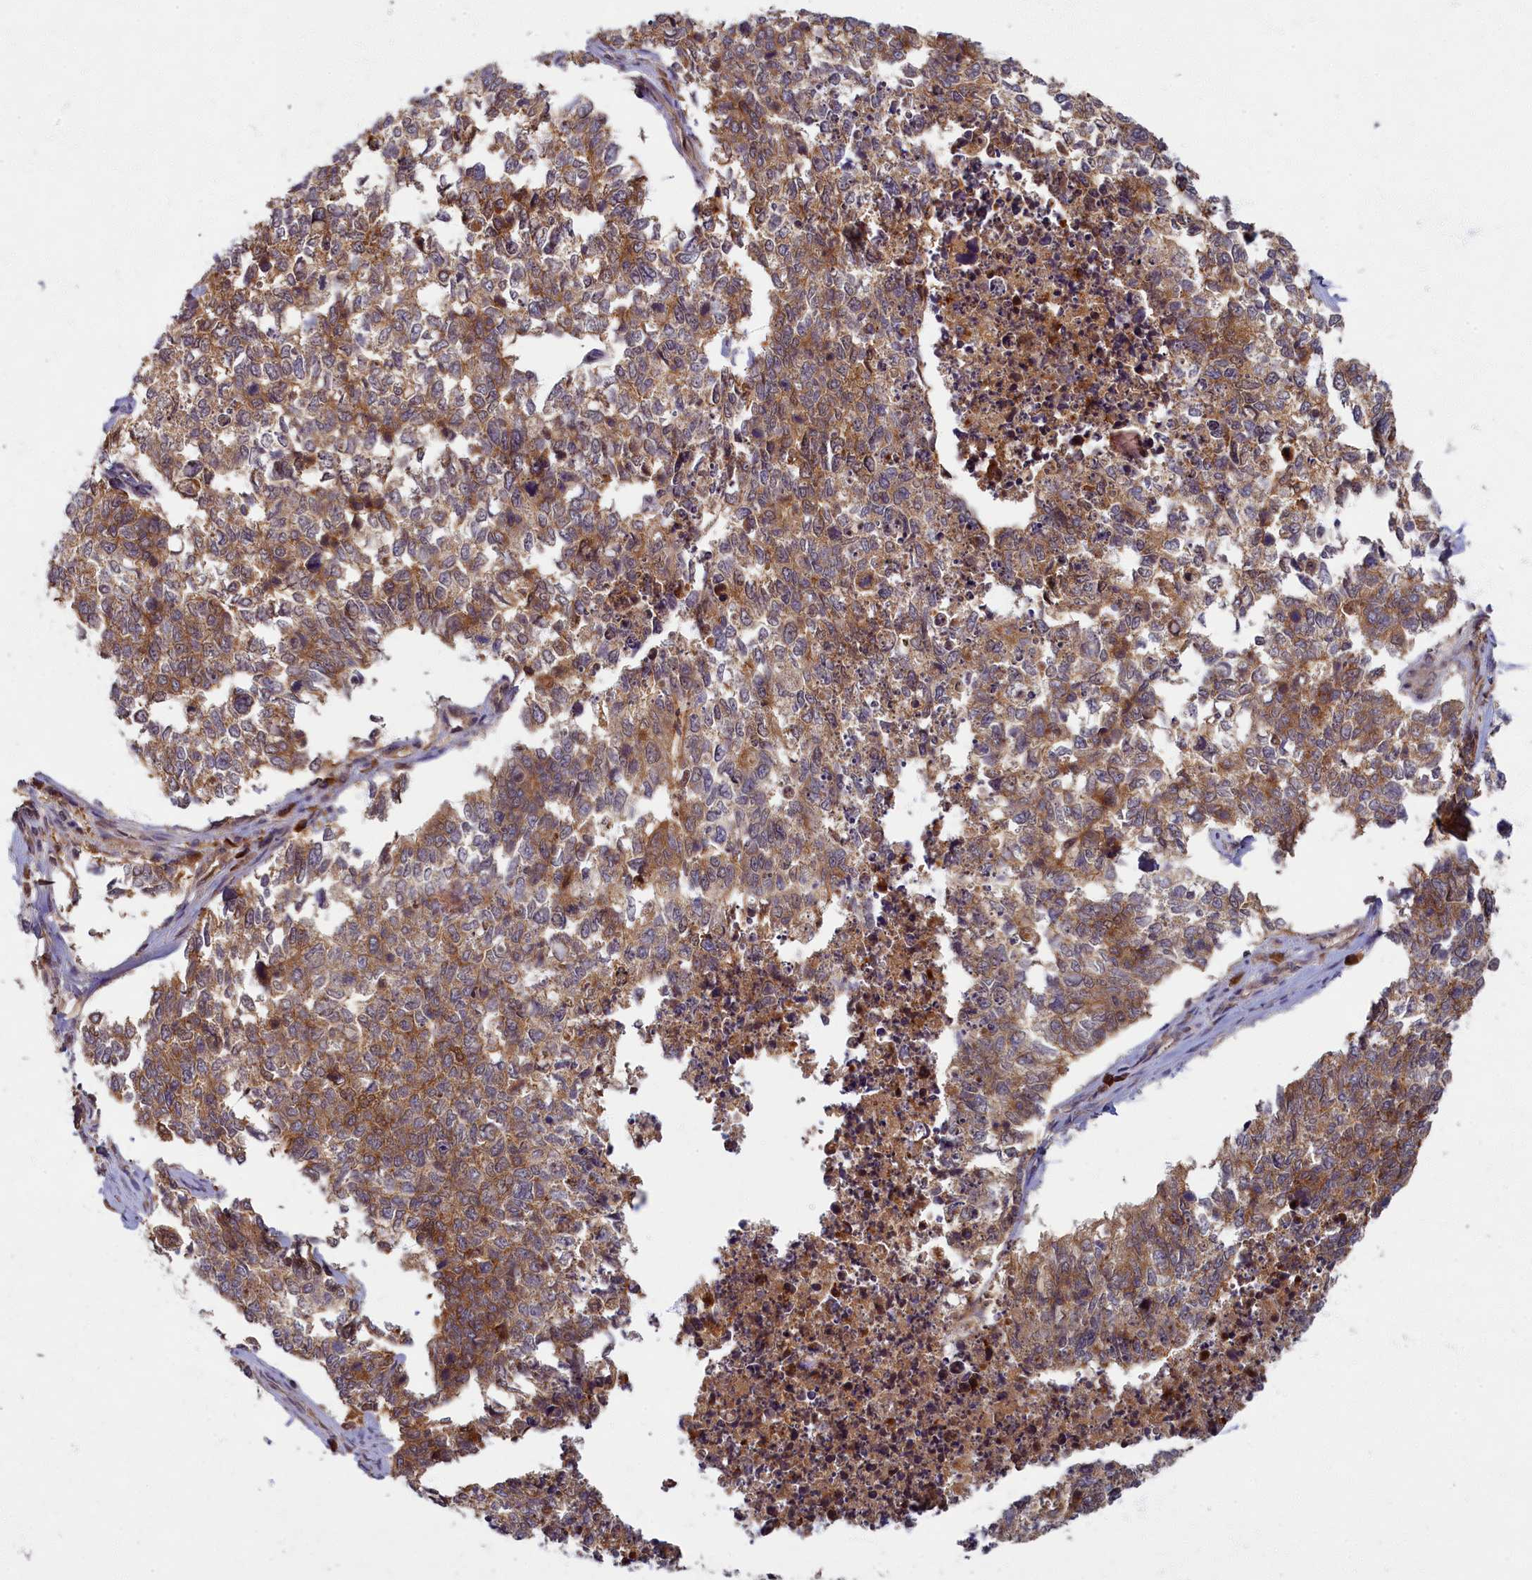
{"staining": {"intensity": "moderate", "quantity": ">75%", "location": "cytoplasmic/membranous"}, "tissue": "cervical cancer", "cell_type": "Tumor cells", "image_type": "cancer", "snomed": [{"axis": "morphology", "description": "Squamous cell carcinoma, NOS"}, {"axis": "topography", "description": "Cervix"}], "caption": "The immunohistochemical stain shows moderate cytoplasmic/membranous positivity in tumor cells of cervical squamous cell carcinoma tissue.", "gene": "BICD1", "patient": {"sex": "female", "age": 63}}